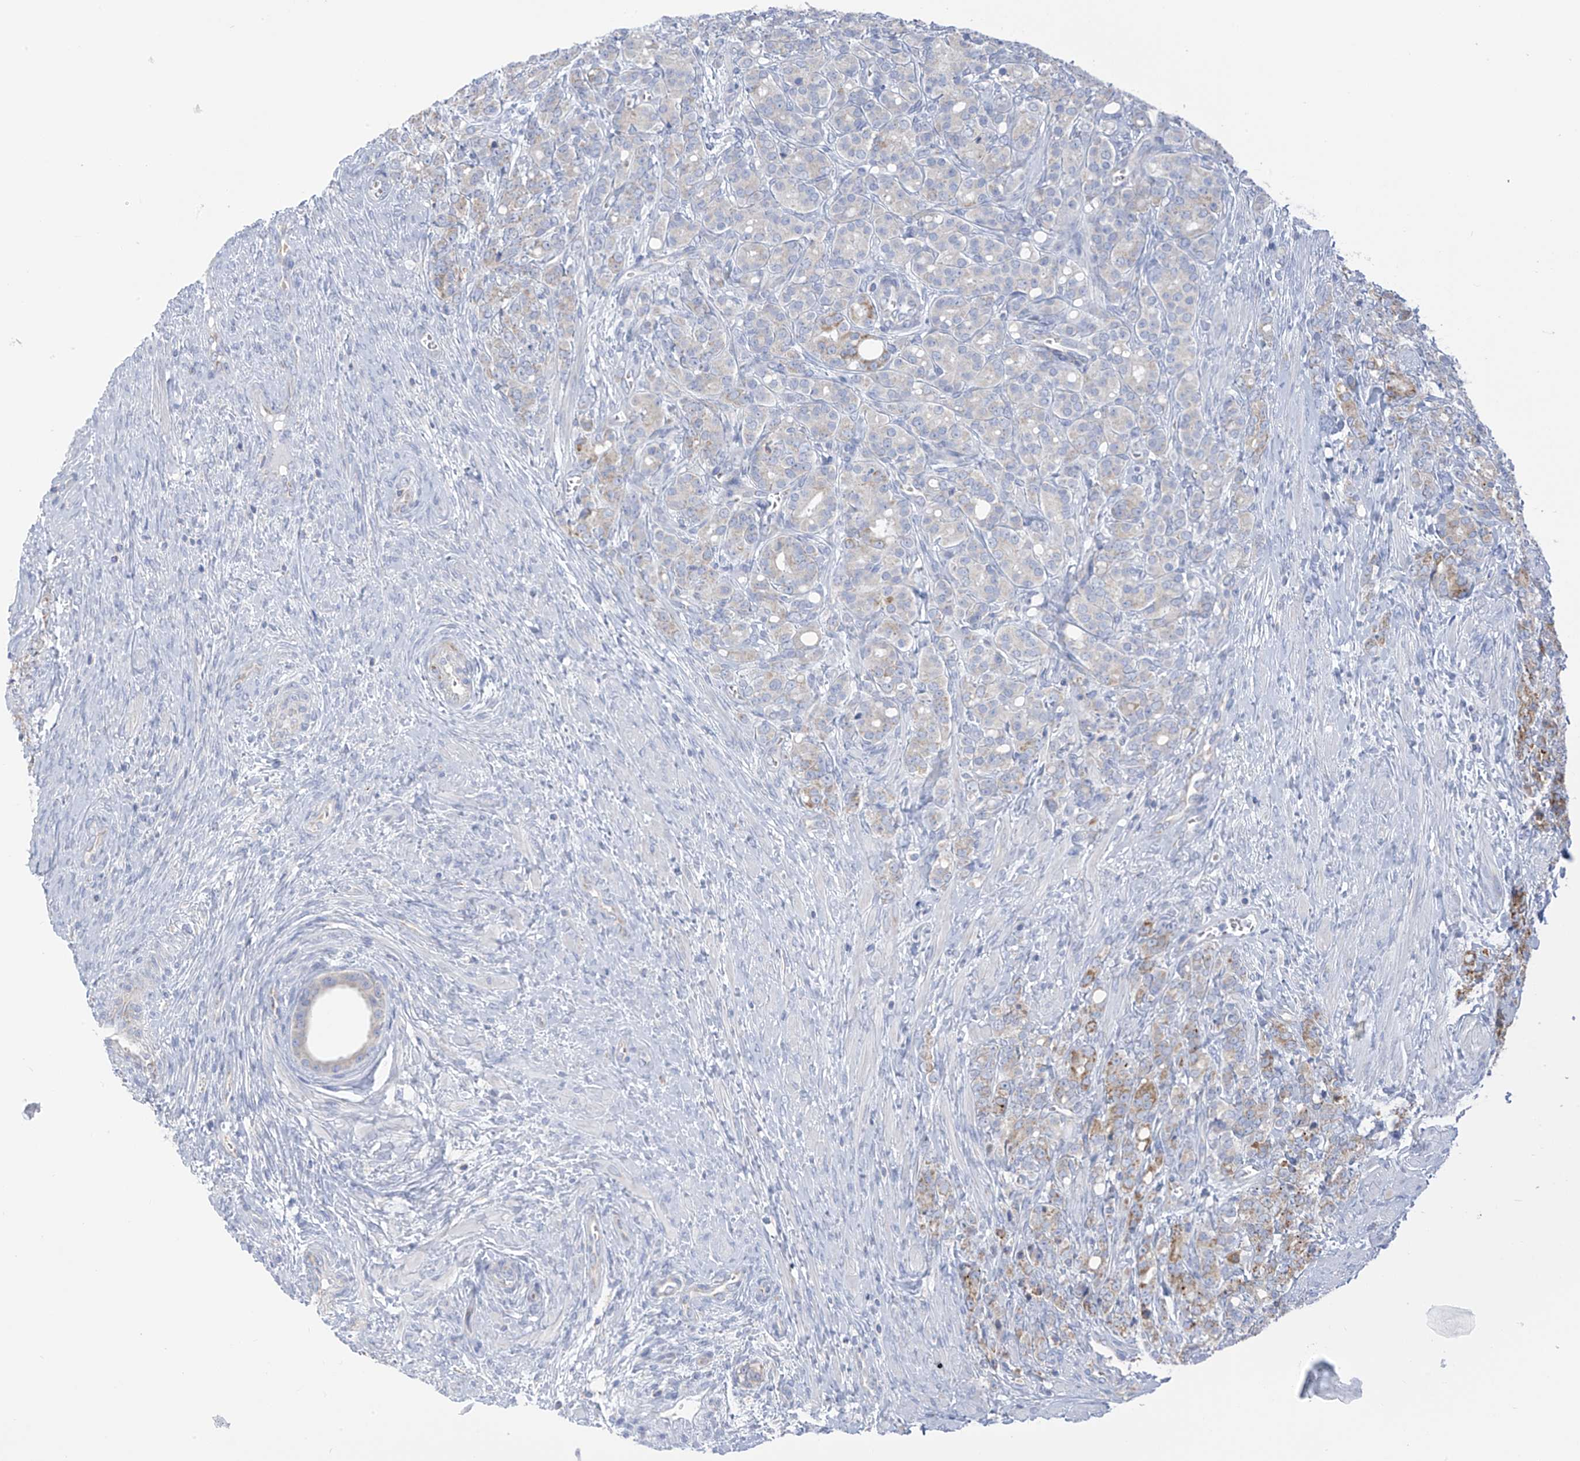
{"staining": {"intensity": "moderate", "quantity": "<25%", "location": "cytoplasmic/membranous"}, "tissue": "prostate cancer", "cell_type": "Tumor cells", "image_type": "cancer", "snomed": [{"axis": "morphology", "description": "Adenocarcinoma, High grade"}, {"axis": "topography", "description": "Prostate"}], "caption": "Moderate cytoplasmic/membranous staining for a protein is appreciated in about <25% of tumor cells of prostate cancer (adenocarcinoma (high-grade)) using immunohistochemistry (IHC).", "gene": "PNPT1", "patient": {"sex": "male", "age": 62}}